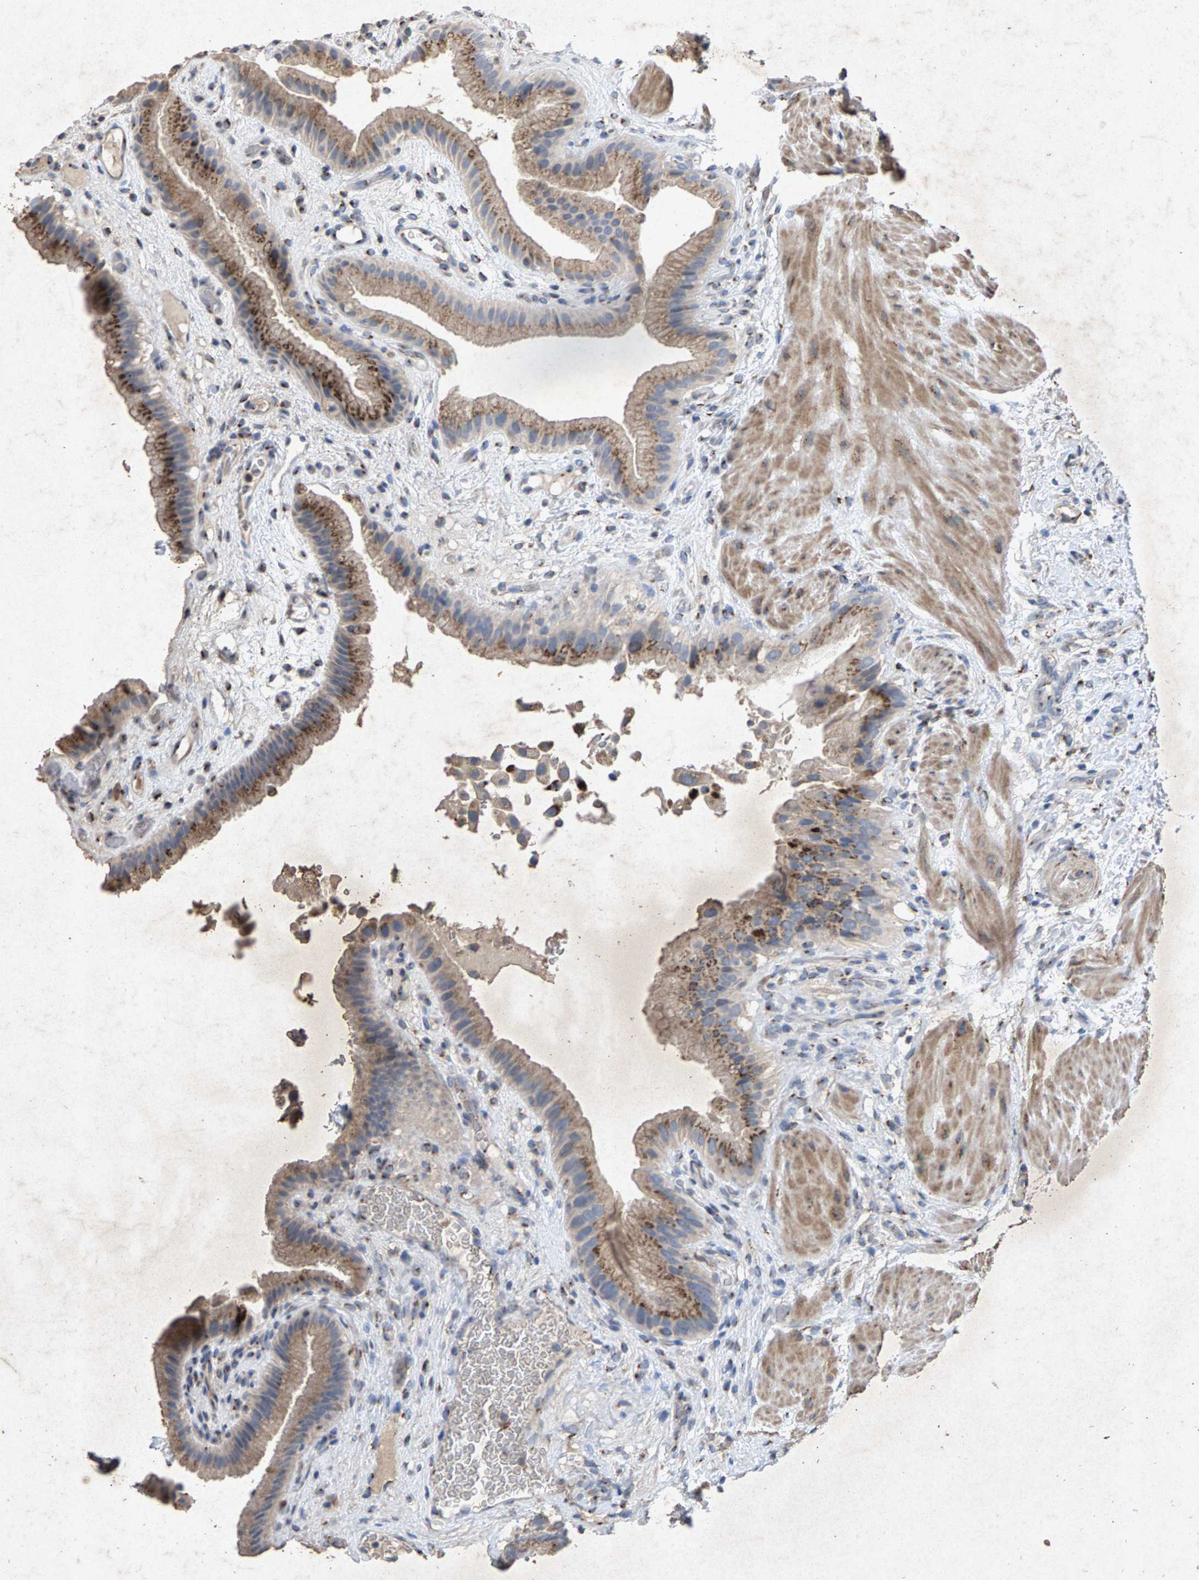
{"staining": {"intensity": "strong", "quantity": ">75%", "location": "cytoplasmic/membranous"}, "tissue": "gallbladder", "cell_type": "Glandular cells", "image_type": "normal", "snomed": [{"axis": "morphology", "description": "Normal tissue, NOS"}, {"axis": "topography", "description": "Gallbladder"}], "caption": "Protein staining reveals strong cytoplasmic/membranous positivity in about >75% of glandular cells in unremarkable gallbladder.", "gene": "MAN2A1", "patient": {"sex": "male", "age": 49}}